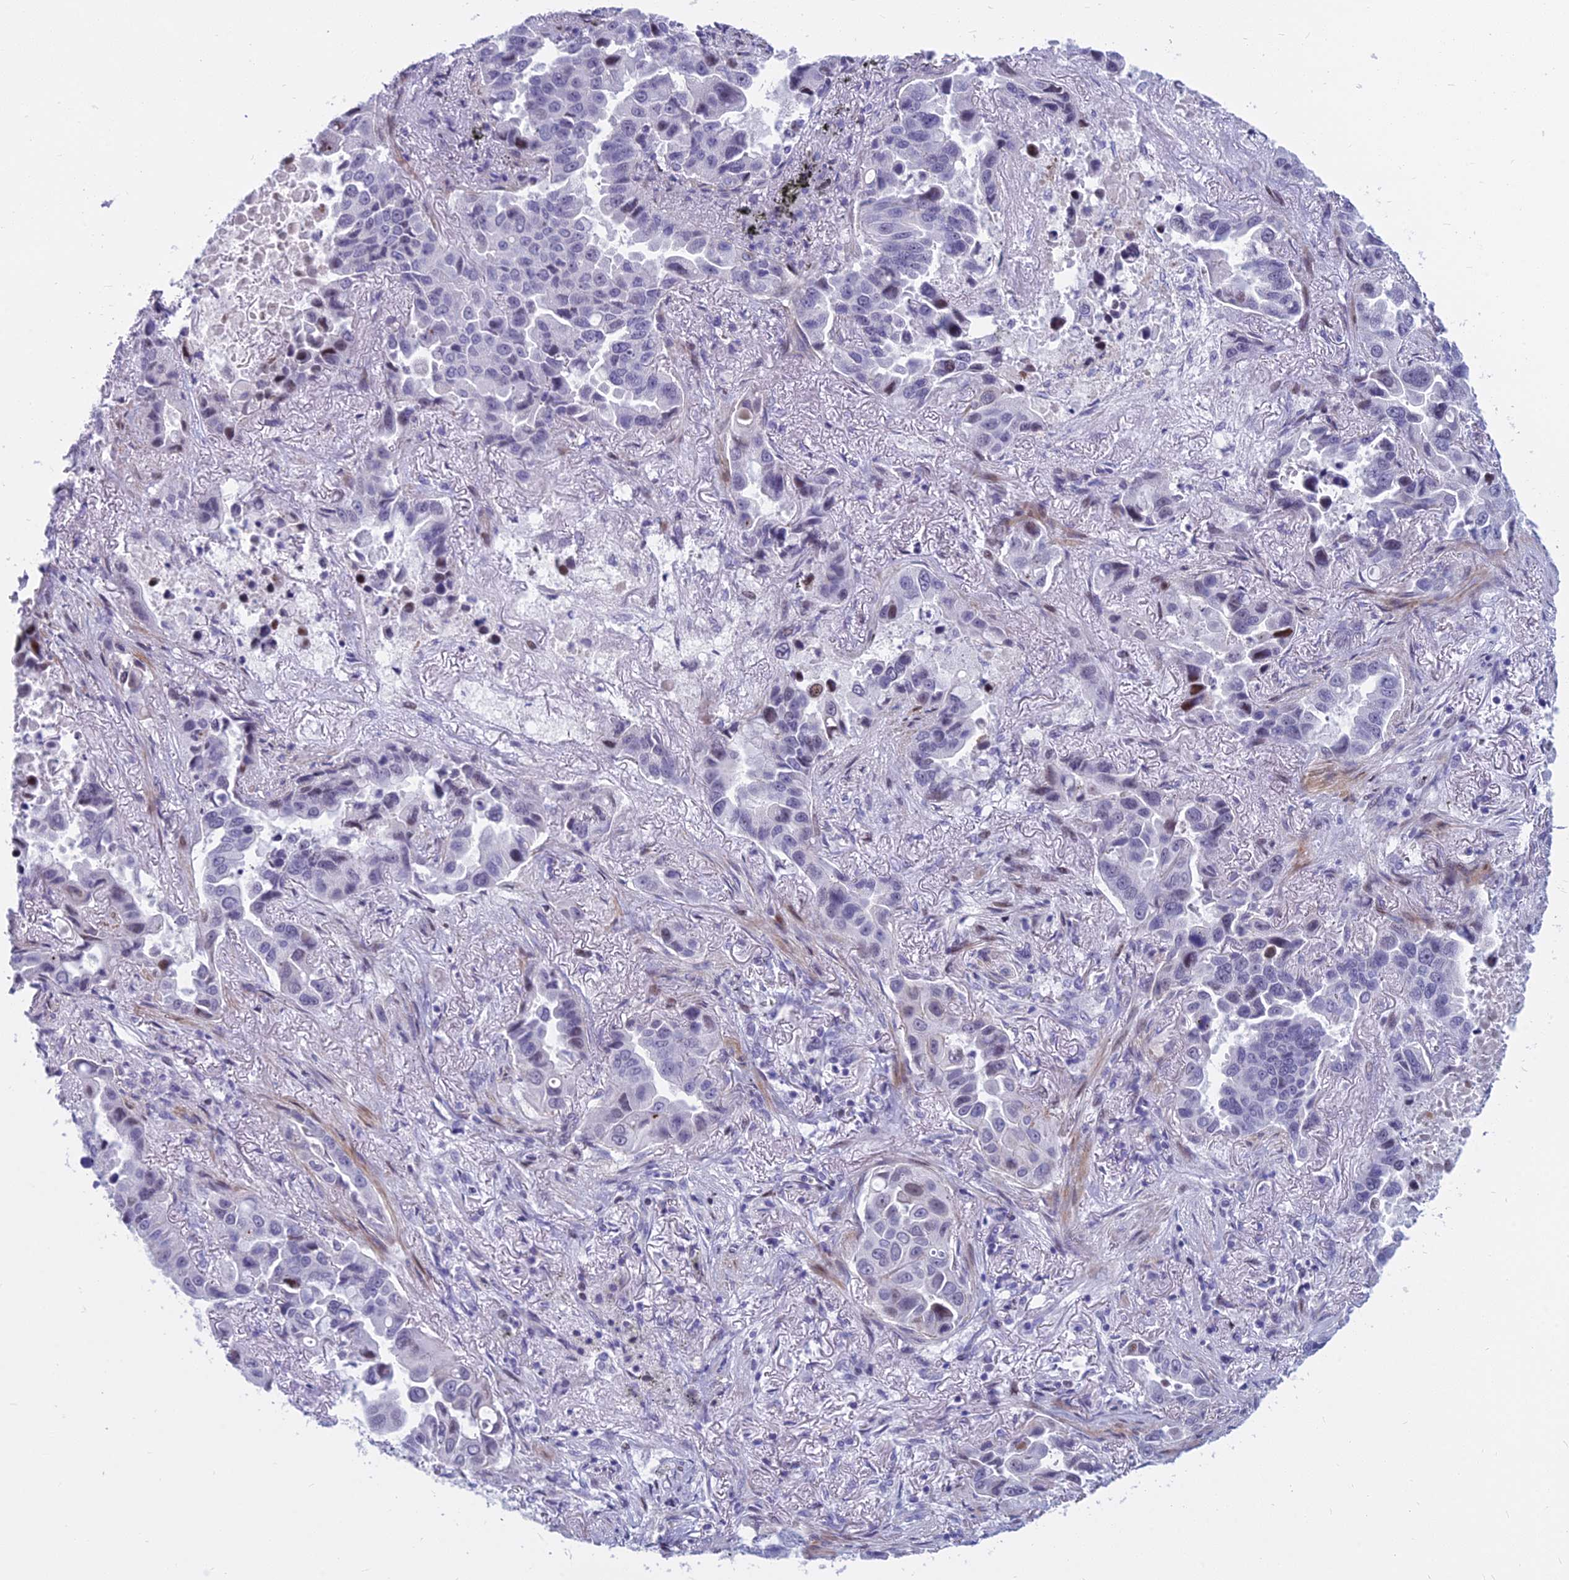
{"staining": {"intensity": "moderate", "quantity": "<25%", "location": "nuclear"}, "tissue": "lung cancer", "cell_type": "Tumor cells", "image_type": "cancer", "snomed": [{"axis": "morphology", "description": "Adenocarcinoma, NOS"}, {"axis": "topography", "description": "Lung"}], "caption": "Human lung cancer (adenocarcinoma) stained with a protein marker exhibits moderate staining in tumor cells.", "gene": "MYBPC2", "patient": {"sex": "male", "age": 64}}